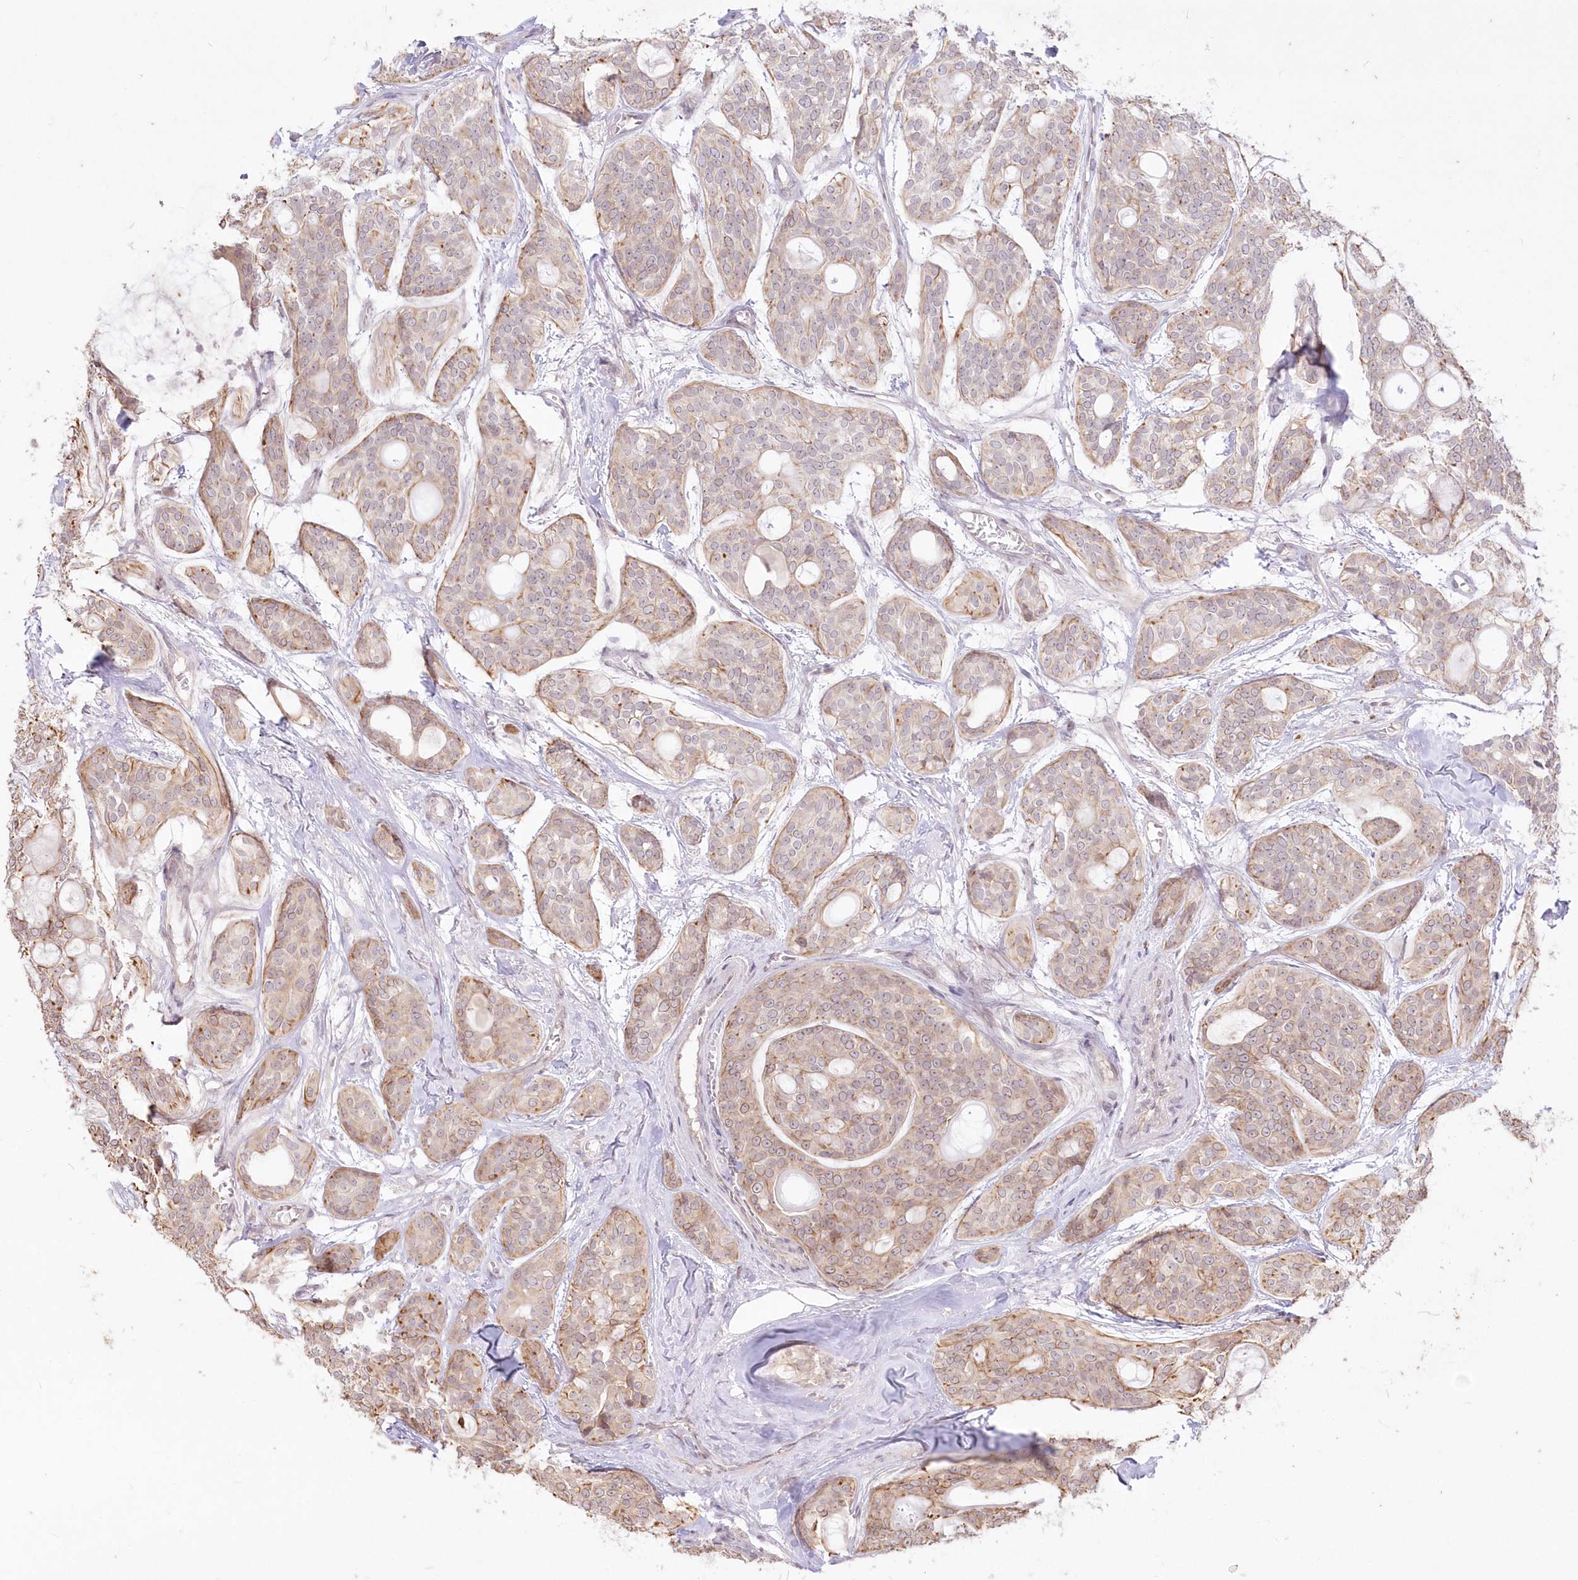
{"staining": {"intensity": "weak", "quantity": "25%-75%", "location": "cytoplasmic/membranous"}, "tissue": "head and neck cancer", "cell_type": "Tumor cells", "image_type": "cancer", "snomed": [{"axis": "morphology", "description": "Adenocarcinoma, NOS"}, {"axis": "topography", "description": "Head-Neck"}], "caption": "An IHC photomicrograph of neoplastic tissue is shown. Protein staining in brown highlights weak cytoplasmic/membranous positivity in adenocarcinoma (head and neck) within tumor cells. (DAB (3,3'-diaminobenzidine) = brown stain, brightfield microscopy at high magnification).", "gene": "MTMR3", "patient": {"sex": "male", "age": 66}}